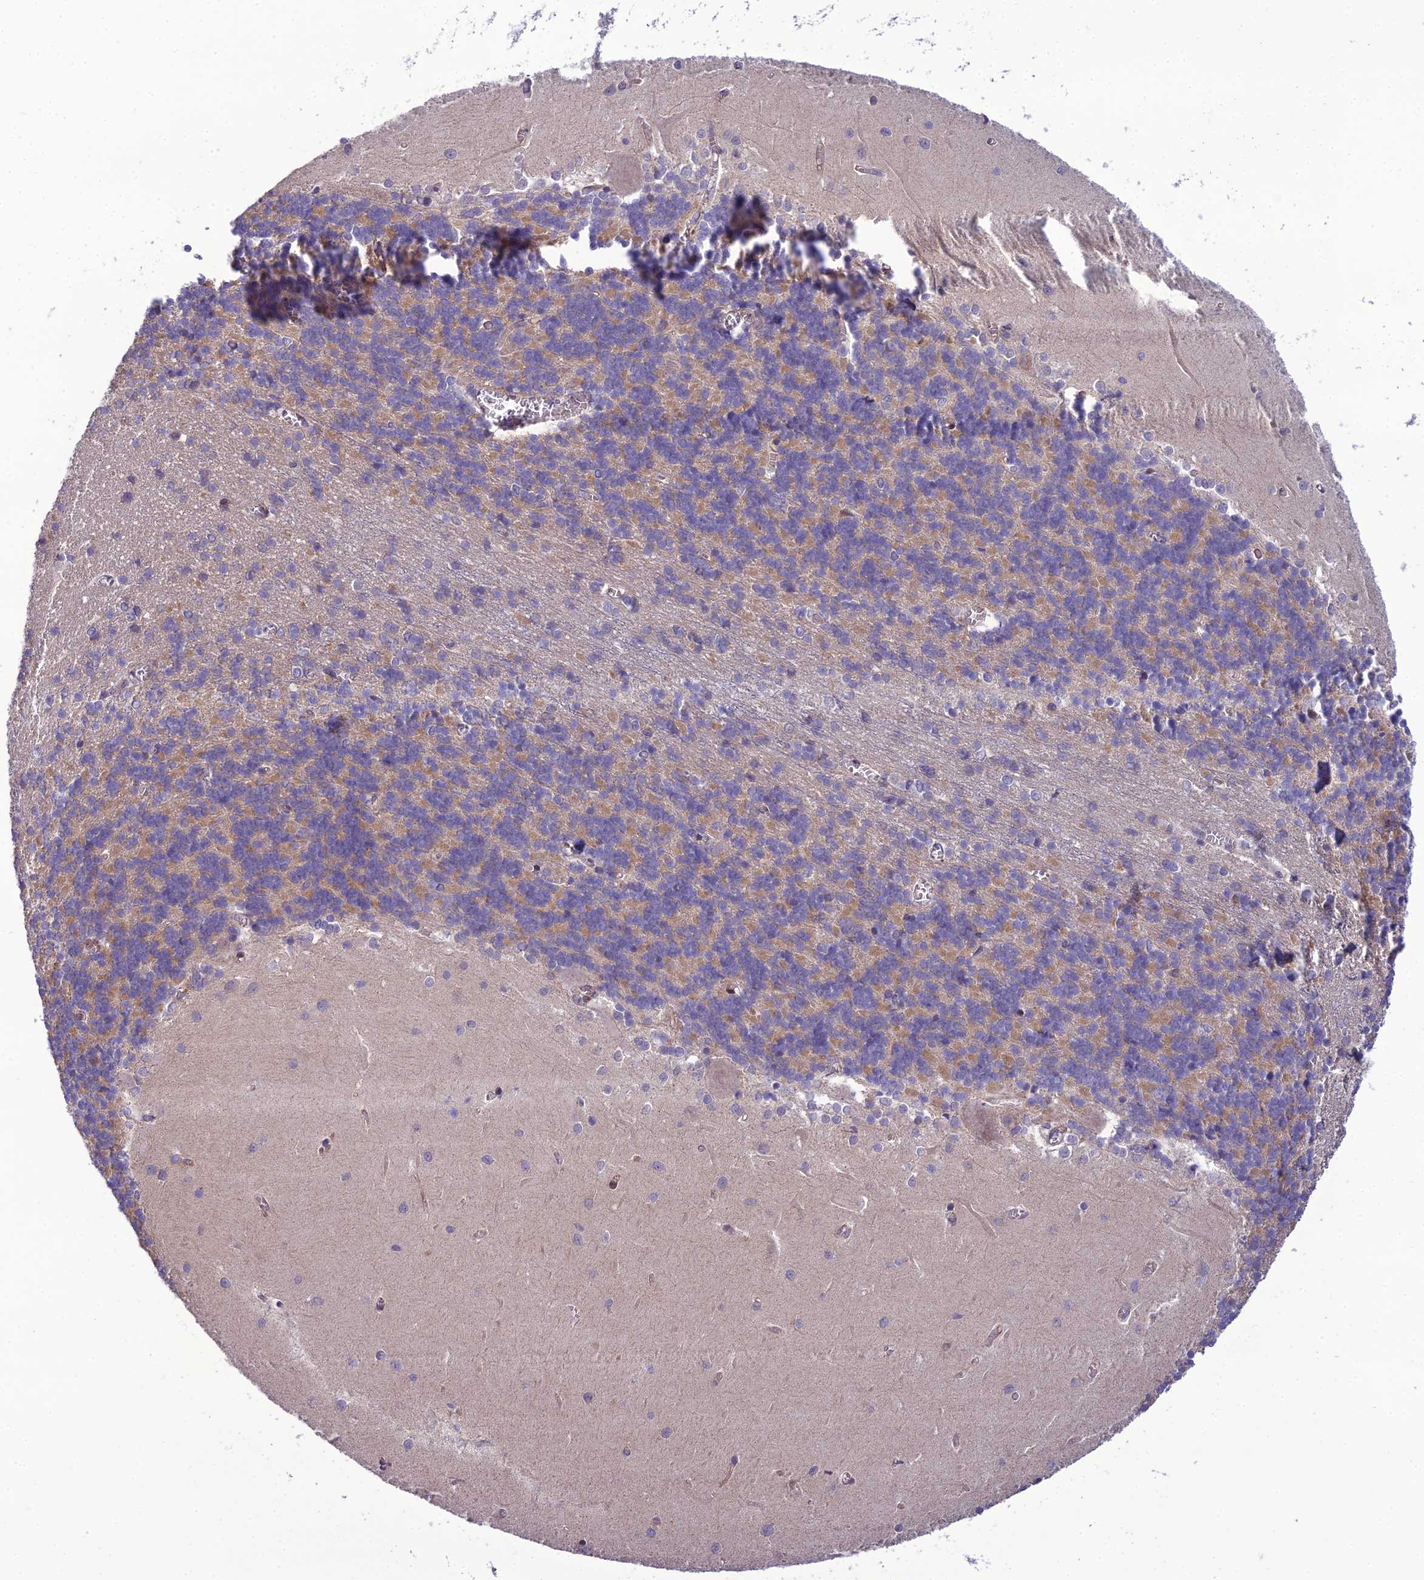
{"staining": {"intensity": "weak", "quantity": "25%-75%", "location": "cytoplasmic/membranous"}, "tissue": "cerebellum", "cell_type": "Cells in granular layer", "image_type": "normal", "snomed": [{"axis": "morphology", "description": "Normal tissue, NOS"}, {"axis": "topography", "description": "Cerebellum"}], "caption": "A high-resolution image shows immunohistochemistry (IHC) staining of normal cerebellum, which shows weak cytoplasmic/membranous expression in approximately 25%-75% of cells in granular layer.", "gene": "NODAL", "patient": {"sex": "male", "age": 37}}